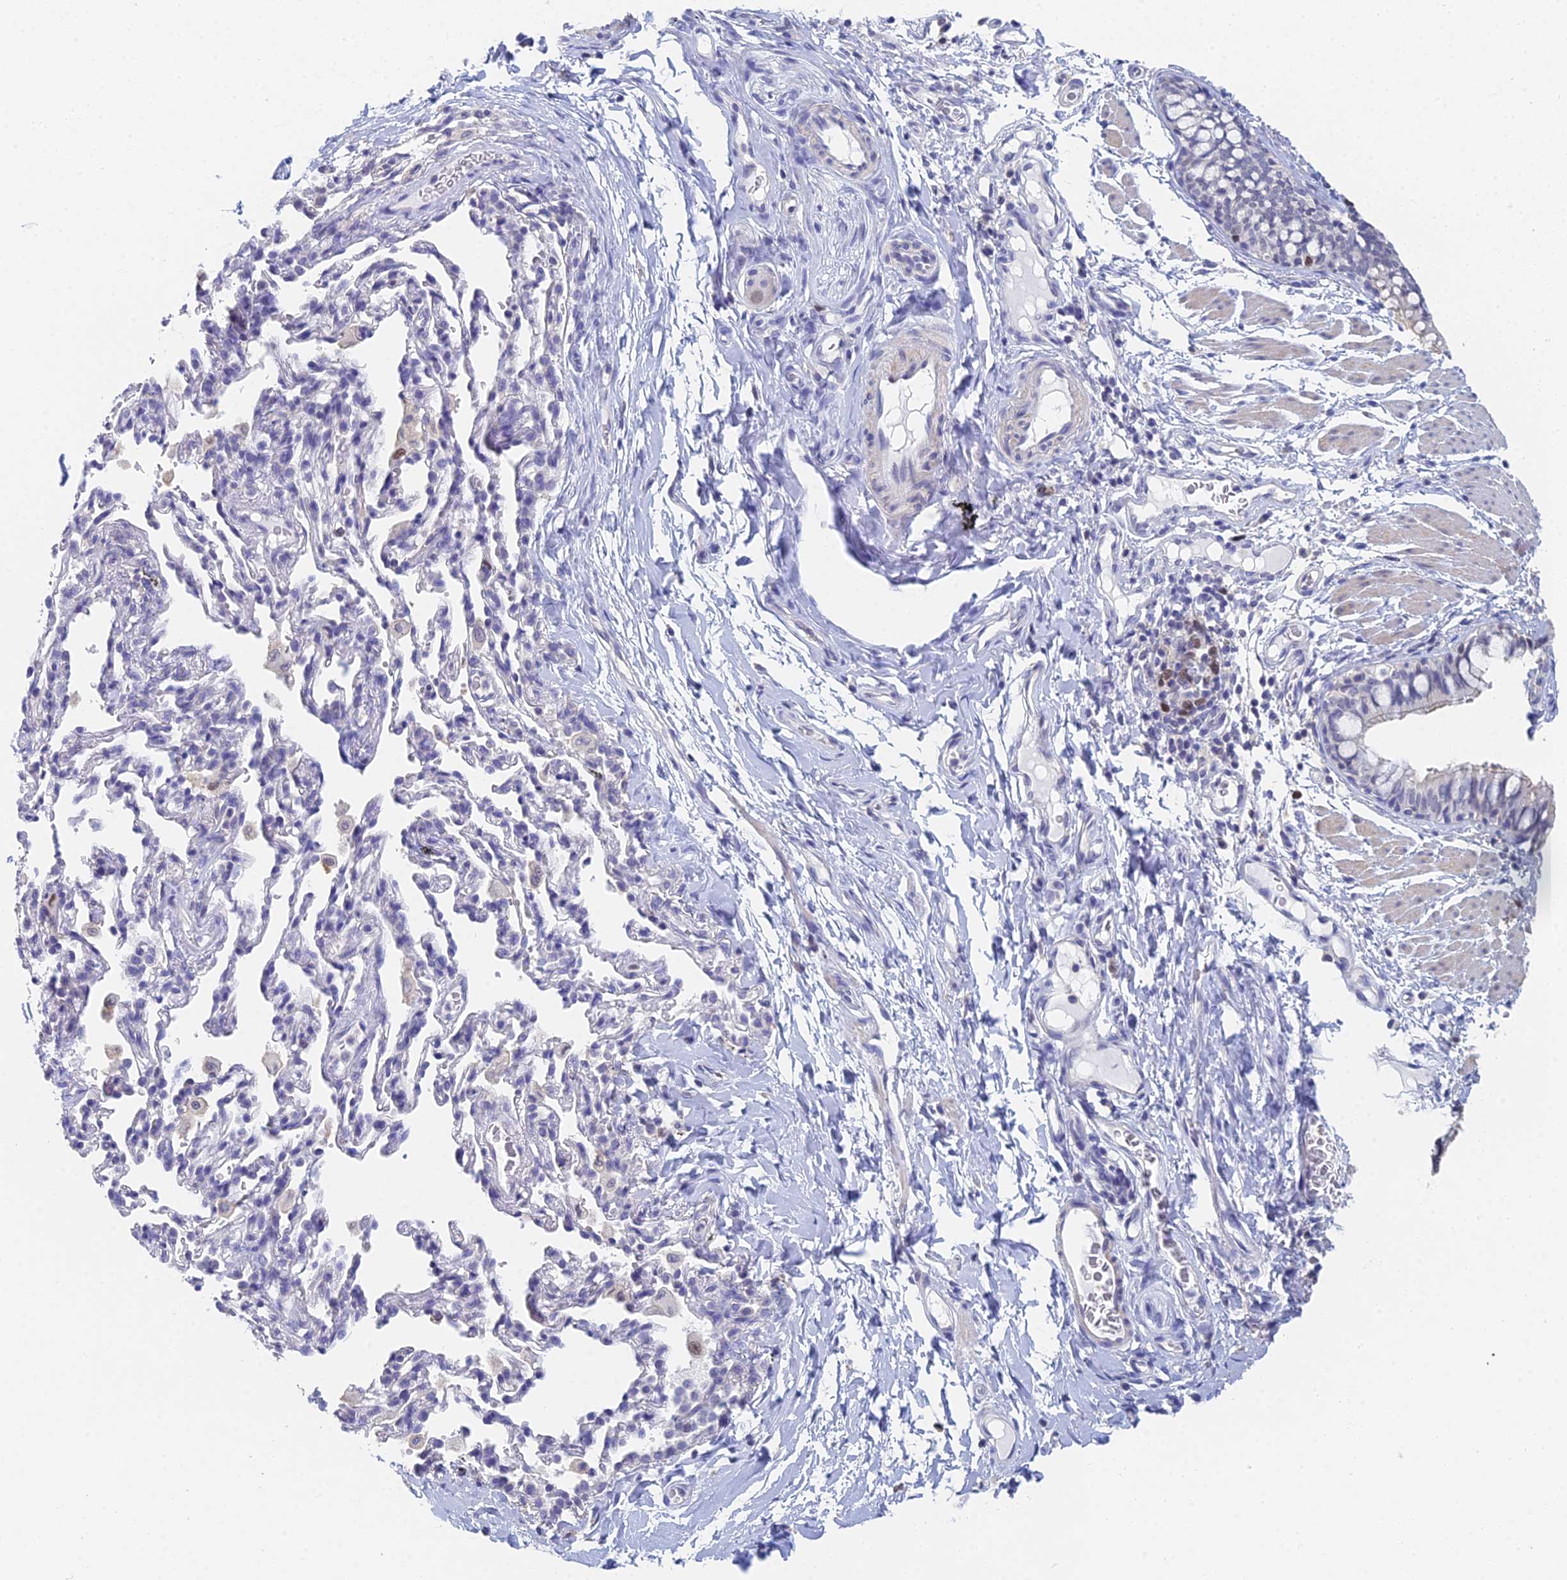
{"staining": {"intensity": "negative", "quantity": "none", "location": "none"}, "tissue": "bronchus", "cell_type": "Respiratory epithelial cells", "image_type": "normal", "snomed": [{"axis": "morphology", "description": "Normal tissue, NOS"}, {"axis": "topography", "description": "Cartilage tissue"}, {"axis": "topography", "description": "Bronchus"}], "caption": "An immunohistochemistry (IHC) micrograph of unremarkable bronchus is shown. There is no staining in respiratory epithelial cells of bronchus.", "gene": "MCM2", "patient": {"sex": "female", "age": 36}}